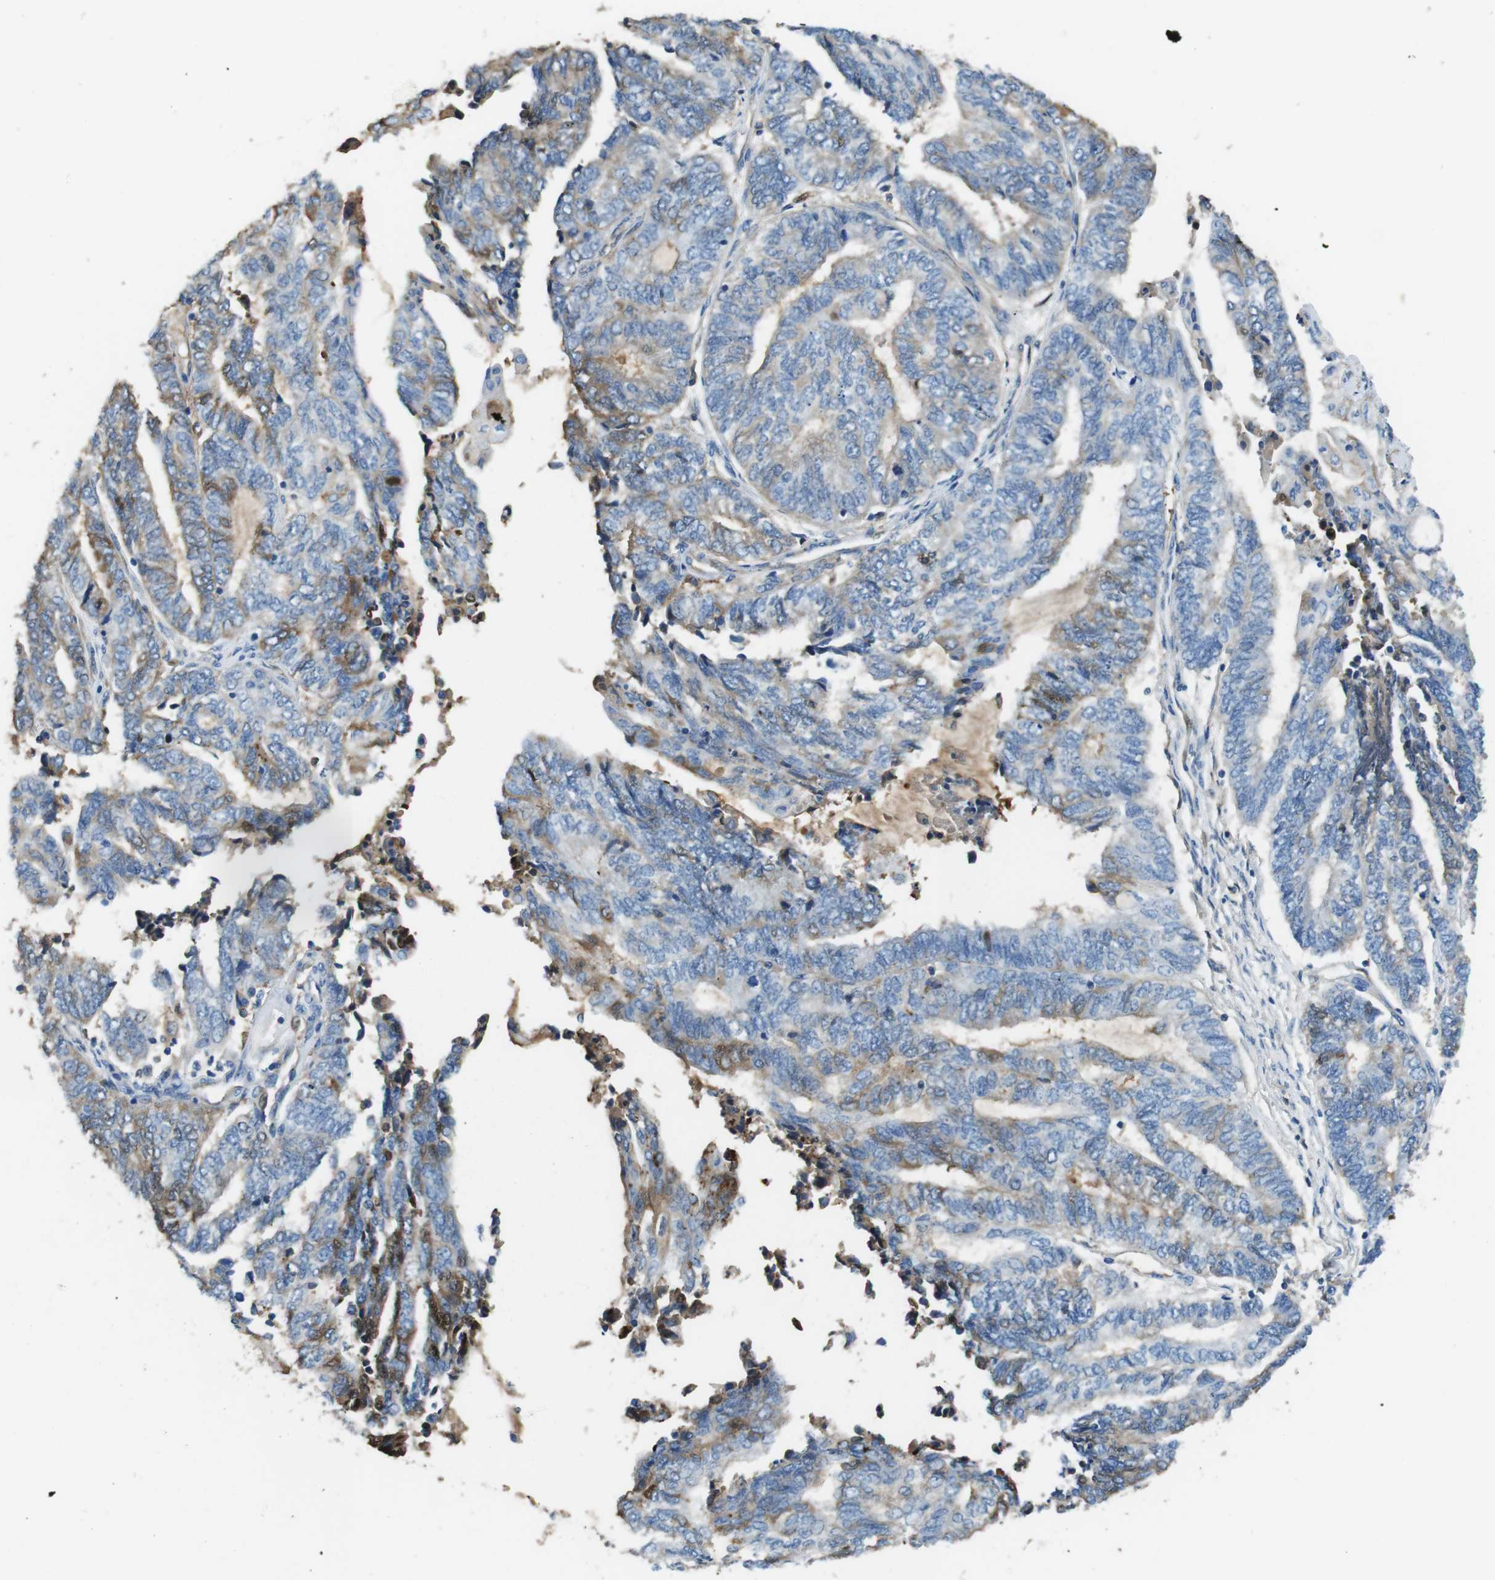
{"staining": {"intensity": "moderate", "quantity": "<25%", "location": "cytoplasmic/membranous"}, "tissue": "endometrial cancer", "cell_type": "Tumor cells", "image_type": "cancer", "snomed": [{"axis": "morphology", "description": "Adenocarcinoma, NOS"}, {"axis": "topography", "description": "Uterus"}, {"axis": "topography", "description": "Endometrium"}], "caption": "Human endometrial adenocarcinoma stained with a protein marker displays moderate staining in tumor cells.", "gene": "TMPRSS15", "patient": {"sex": "female", "age": 70}}